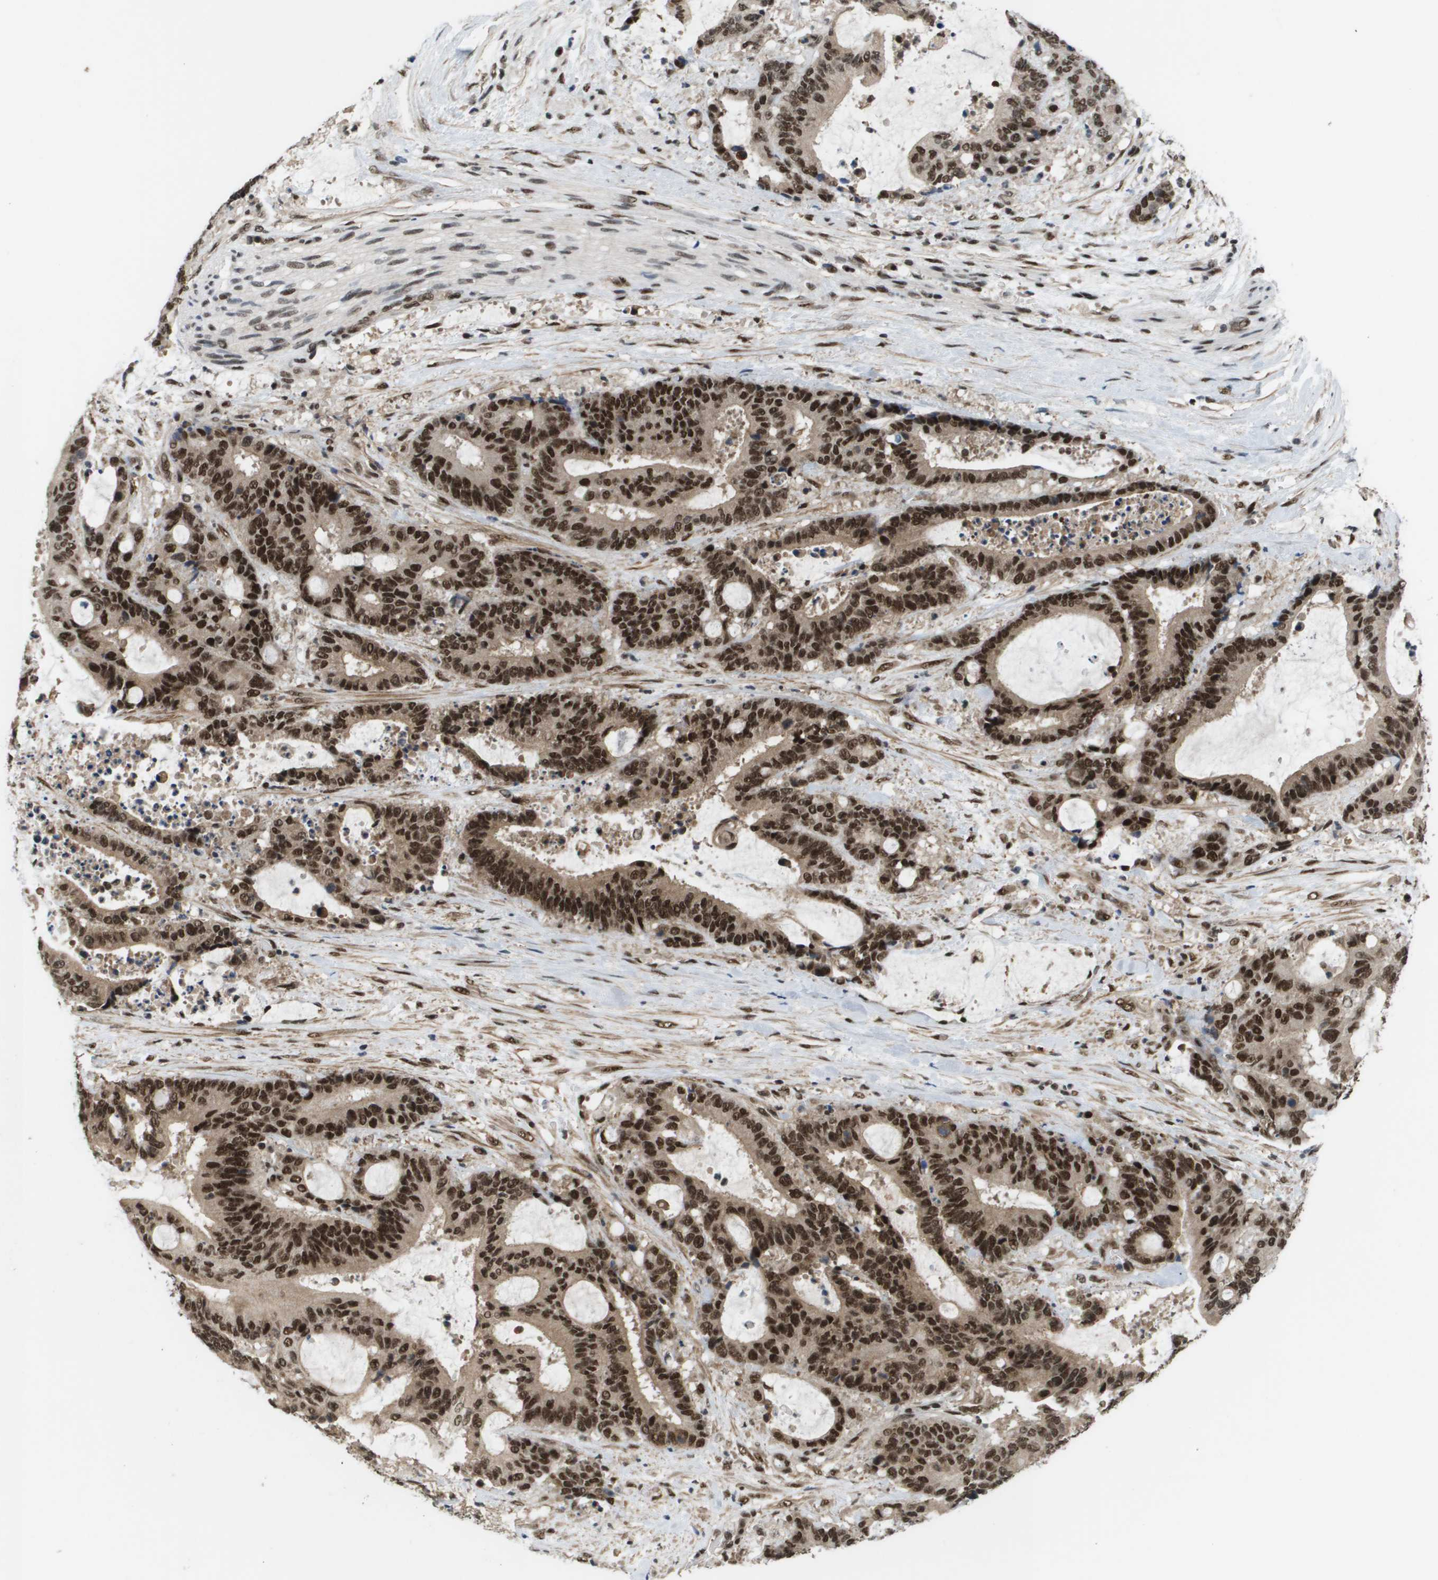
{"staining": {"intensity": "strong", "quantity": ">75%", "location": "cytoplasmic/membranous,nuclear"}, "tissue": "liver cancer", "cell_type": "Tumor cells", "image_type": "cancer", "snomed": [{"axis": "morphology", "description": "Normal tissue, NOS"}, {"axis": "morphology", "description": "Cholangiocarcinoma"}, {"axis": "topography", "description": "Liver"}, {"axis": "topography", "description": "Peripheral nerve tissue"}], "caption": "Protein expression analysis of human liver cancer (cholangiocarcinoma) reveals strong cytoplasmic/membranous and nuclear positivity in approximately >75% of tumor cells. (DAB (3,3'-diaminobenzidine) = brown stain, brightfield microscopy at high magnification).", "gene": "PRCC", "patient": {"sex": "female", "age": 73}}